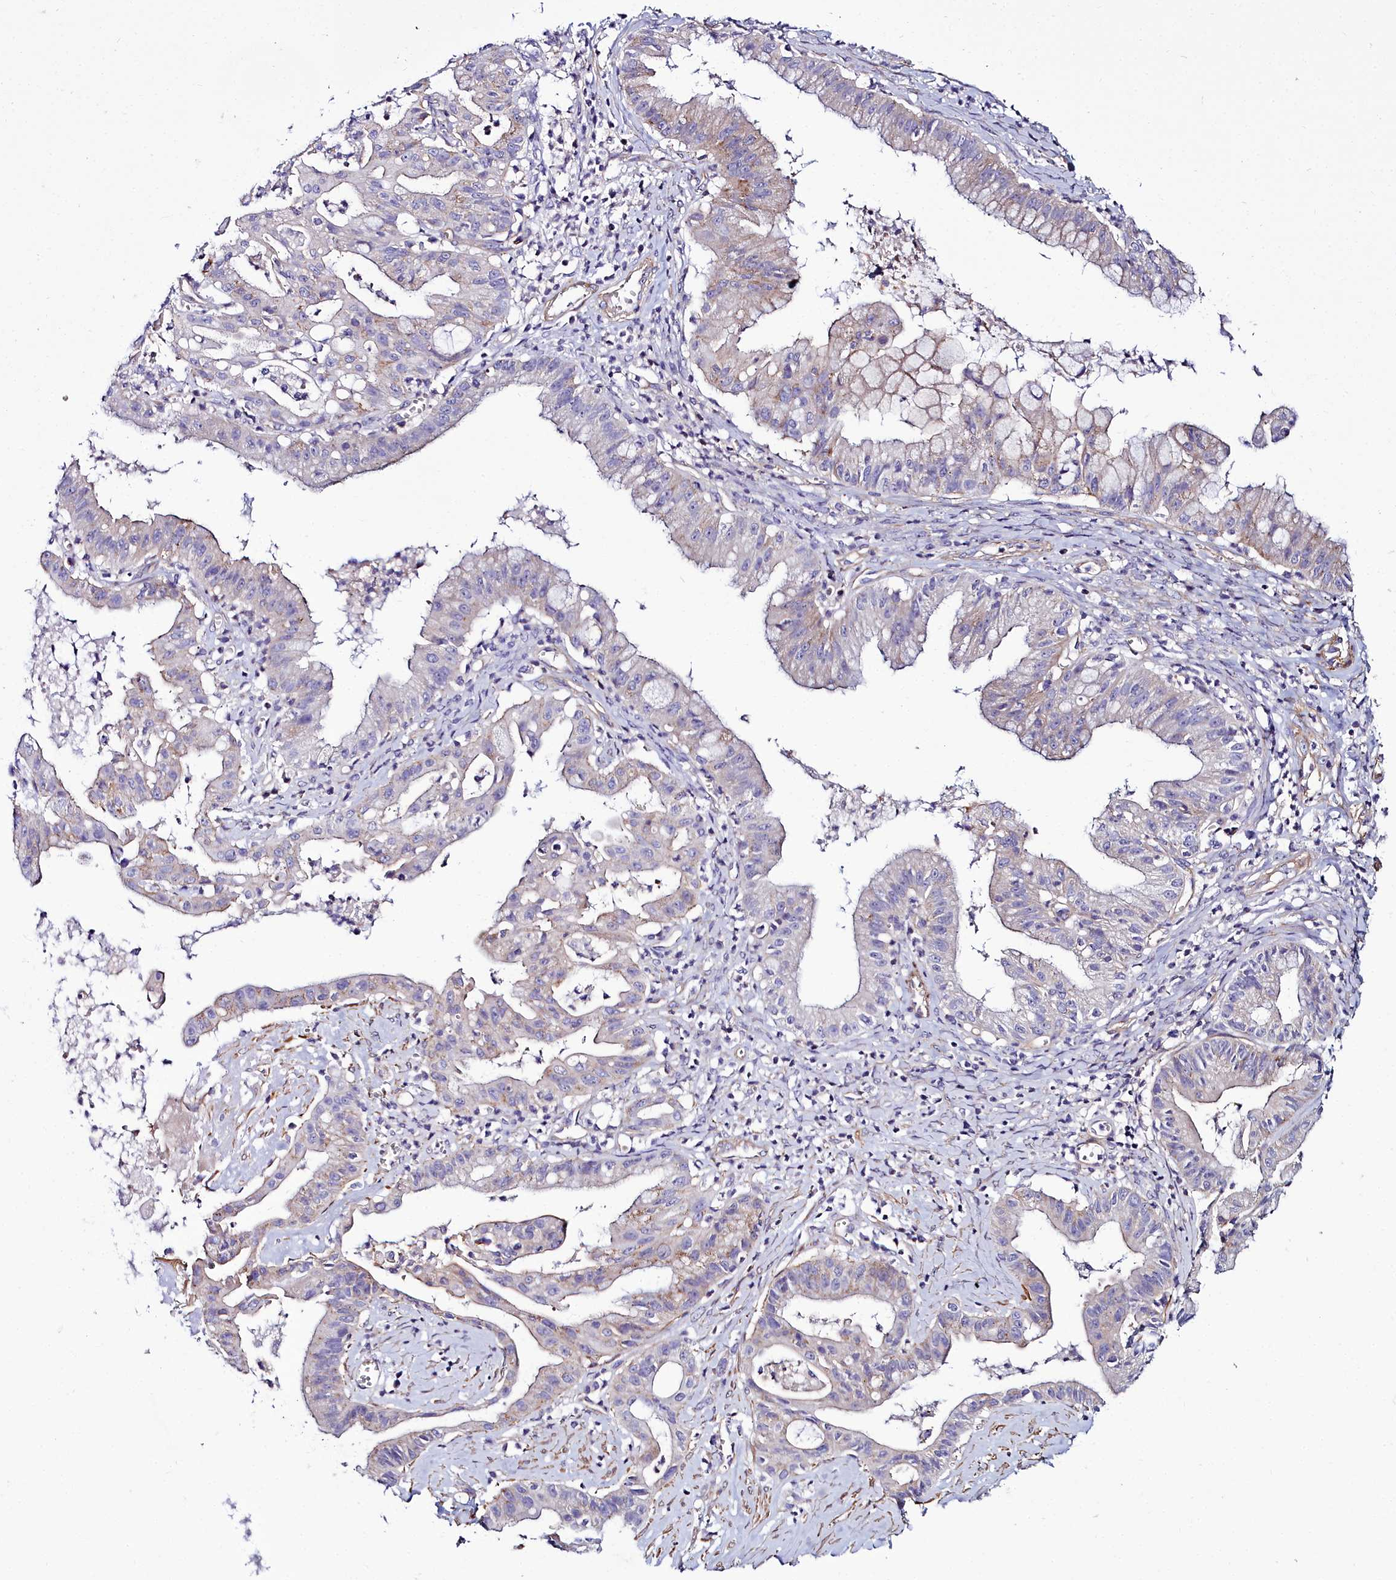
{"staining": {"intensity": "negative", "quantity": "none", "location": "none"}, "tissue": "ovarian cancer", "cell_type": "Tumor cells", "image_type": "cancer", "snomed": [{"axis": "morphology", "description": "Cystadenocarcinoma, mucinous, NOS"}, {"axis": "topography", "description": "Ovary"}], "caption": "The micrograph reveals no significant staining in tumor cells of ovarian cancer.", "gene": "FADS3", "patient": {"sex": "female", "age": 70}}